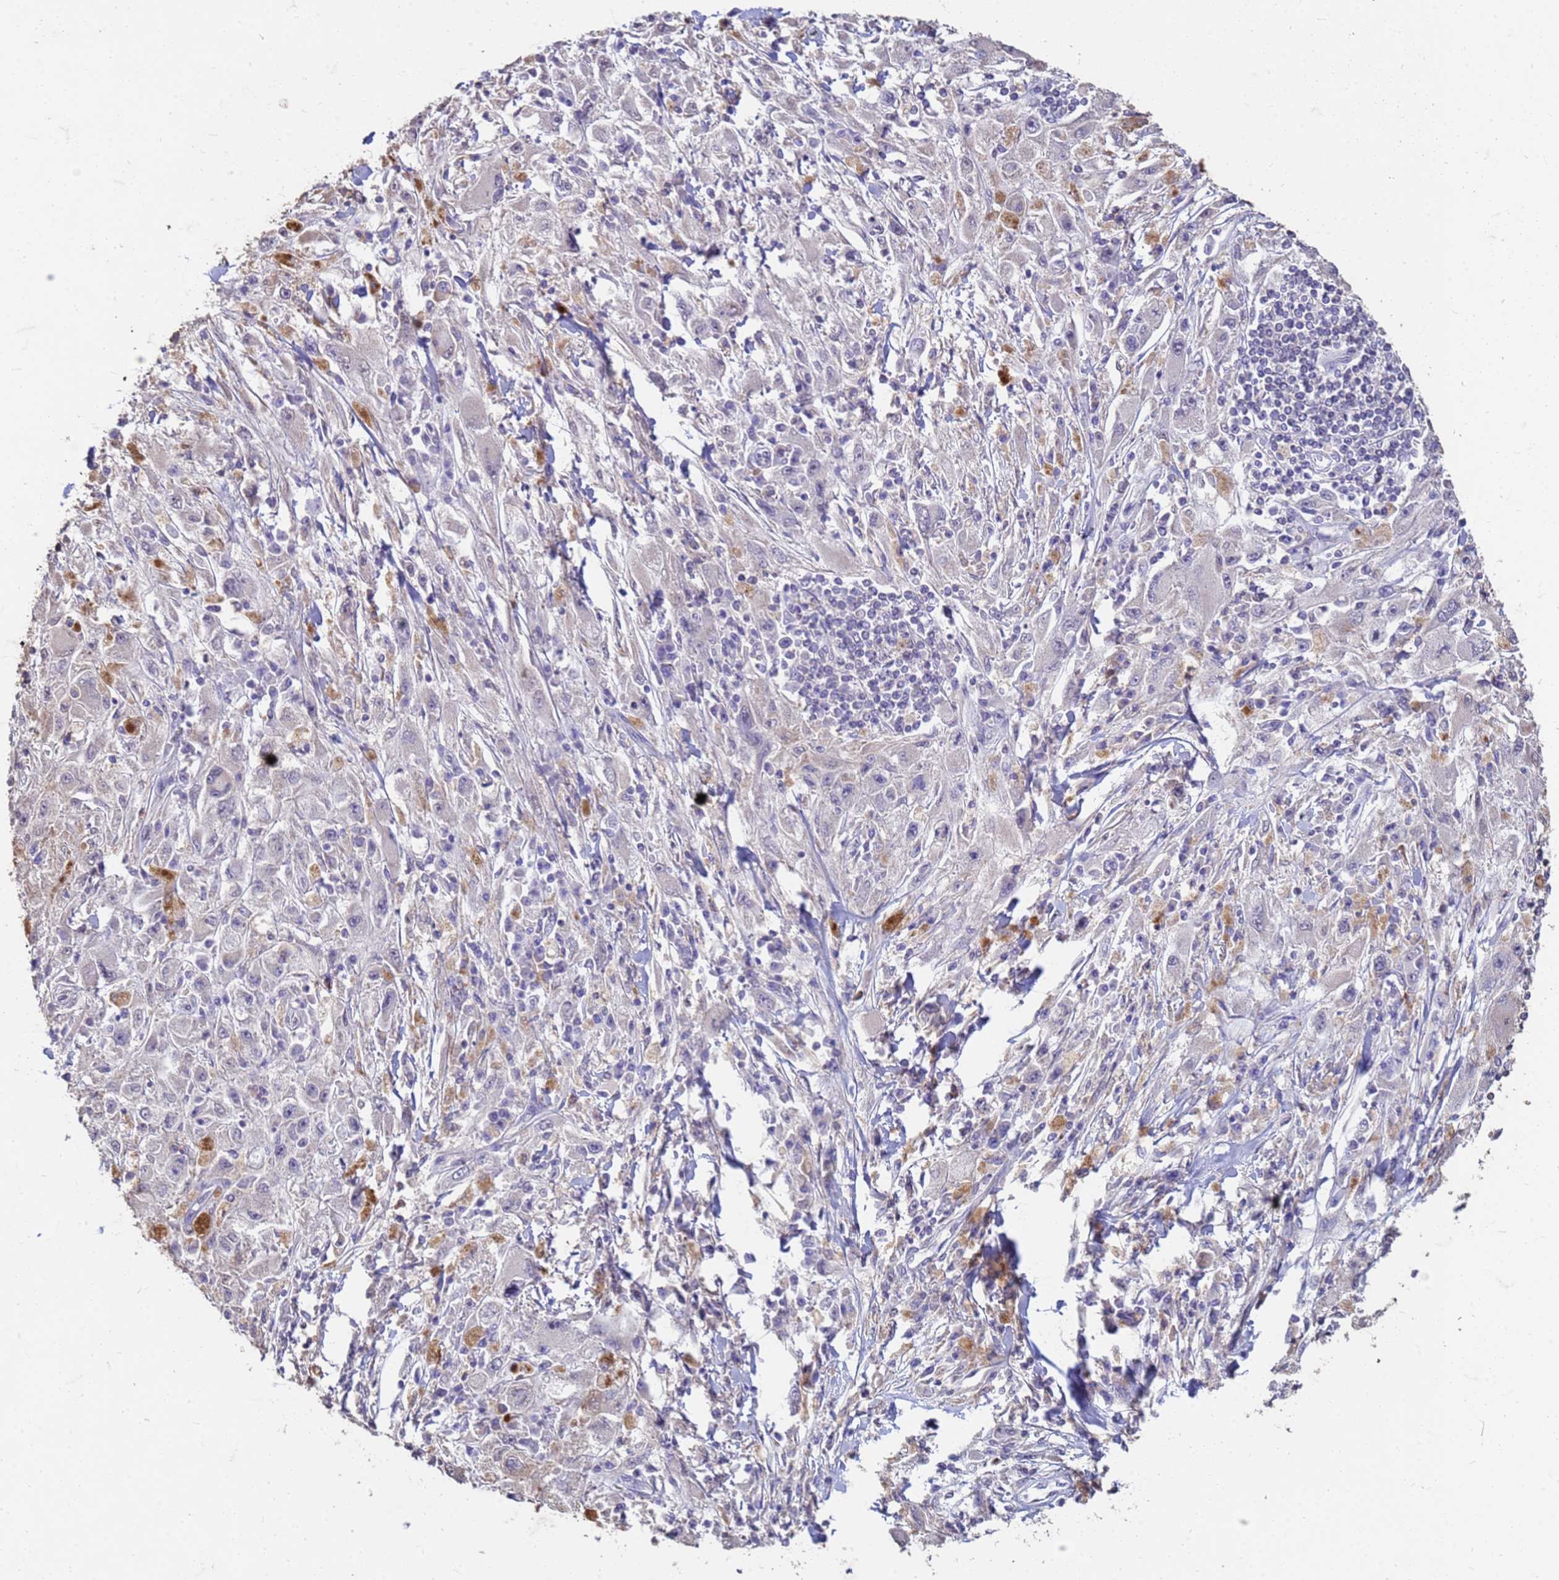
{"staining": {"intensity": "negative", "quantity": "none", "location": "none"}, "tissue": "melanoma", "cell_type": "Tumor cells", "image_type": "cancer", "snomed": [{"axis": "morphology", "description": "Malignant melanoma, Metastatic site"}, {"axis": "topography", "description": "Skin"}], "caption": "Immunohistochemical staining of human melanoma shows no significant staining in tumor cells. Brightfield microscopy of immunohistochemistry (IHC) stained with DAB (brown) and hematoxylin (blue), captured at high magnification.", "gene": "SLC25A15", "patient": {"sex": "male", "age": 53}}